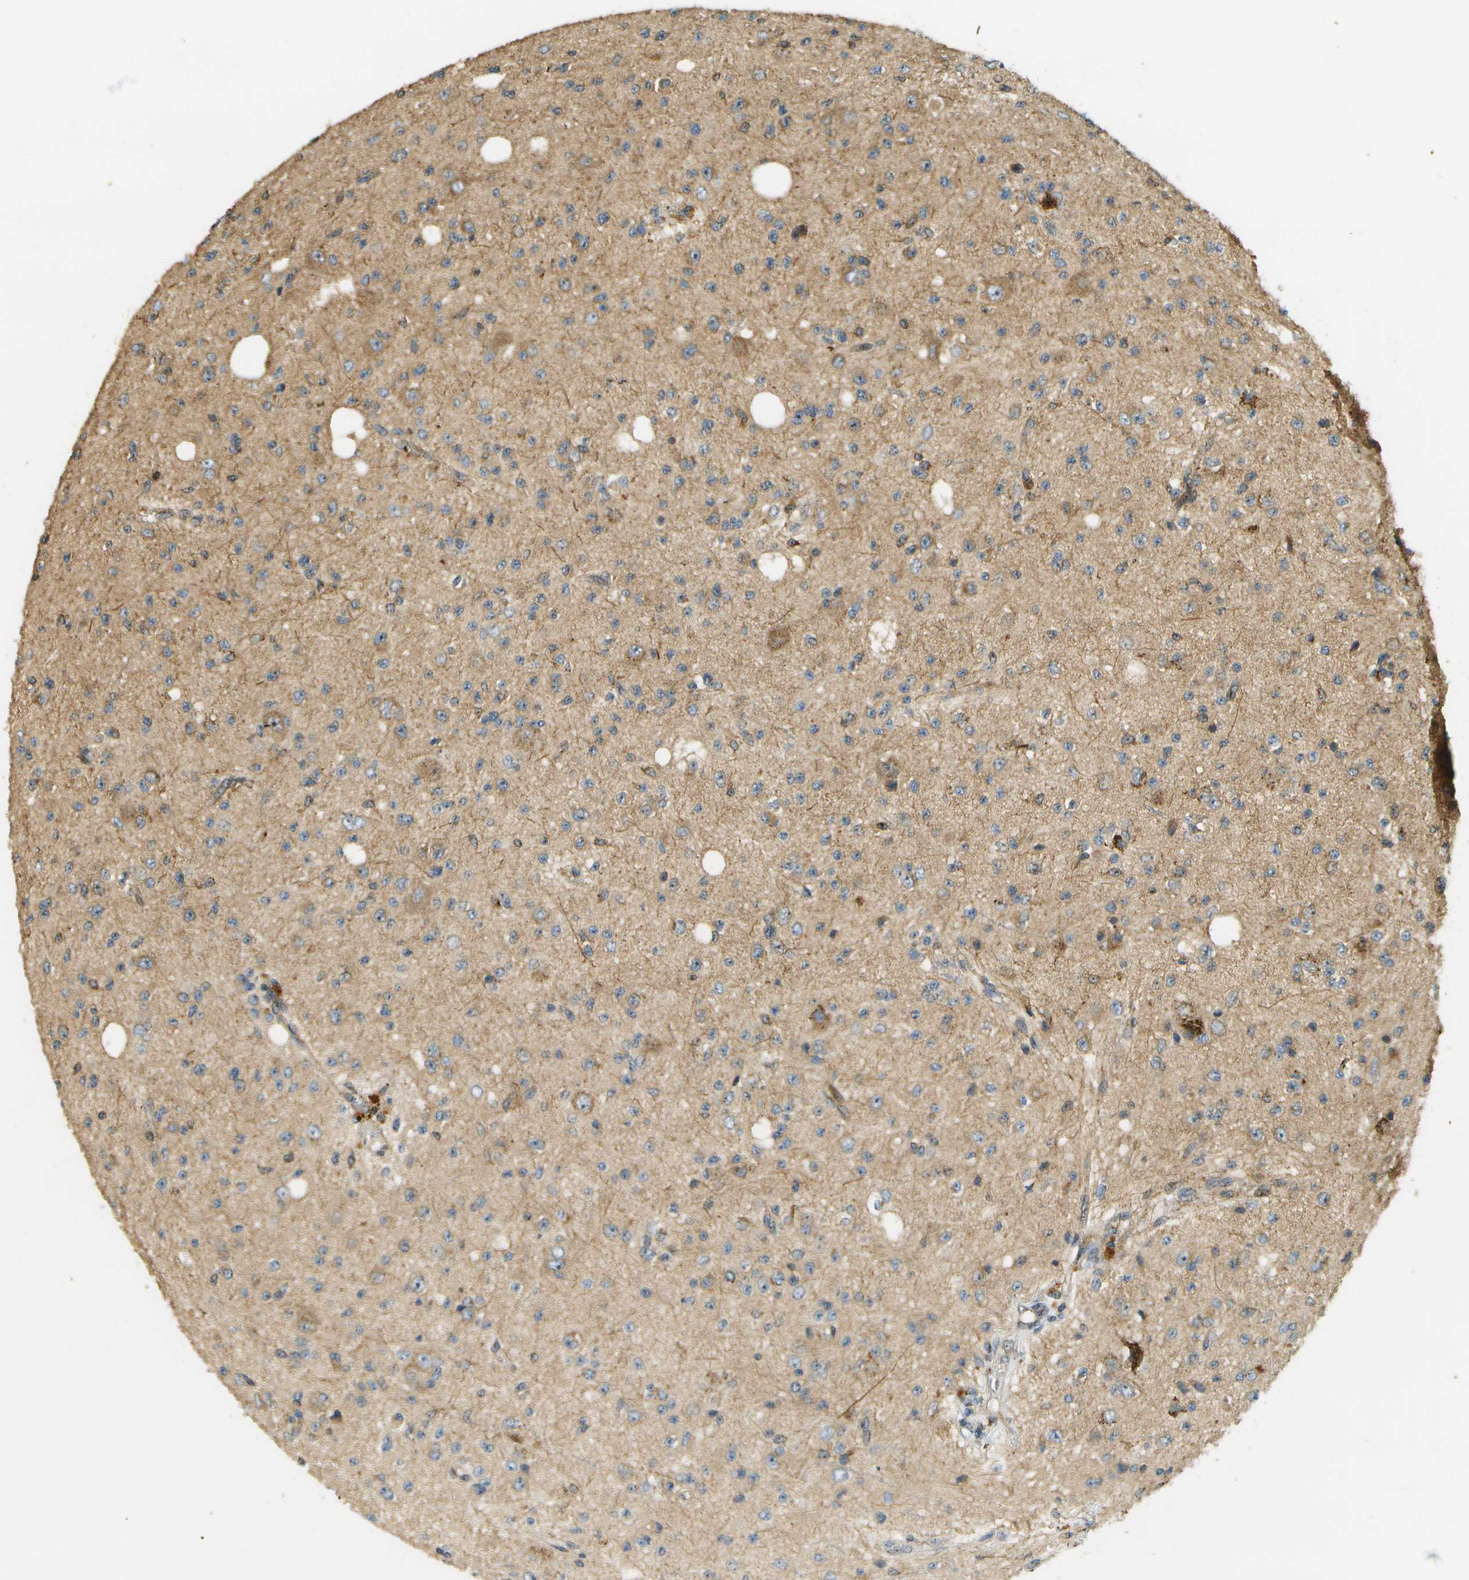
{"staining": {"intensity": "moderate", "quantity": "<25%", "location": "cytoplasmic/membranous"}, "tissue": "glioma", "cell_type": "Tumor cells", "image_type": "cancer", "snomed": [{"axis": "morphology", "description": "Glioma, malignant, High grade"}, {"axis": "topography", "description": "pancreas cauda"}], "caption": "Tumor cells show moderate cytoplasmic/membranous expression in approximately <25% of cells in glioma. (Stains: DAB in brown, nuclei in blue, Microscopy: brightfield microscopy at high magnification).", "gene": "LRP12", "patient": {"sex": "male", "age": 60}}